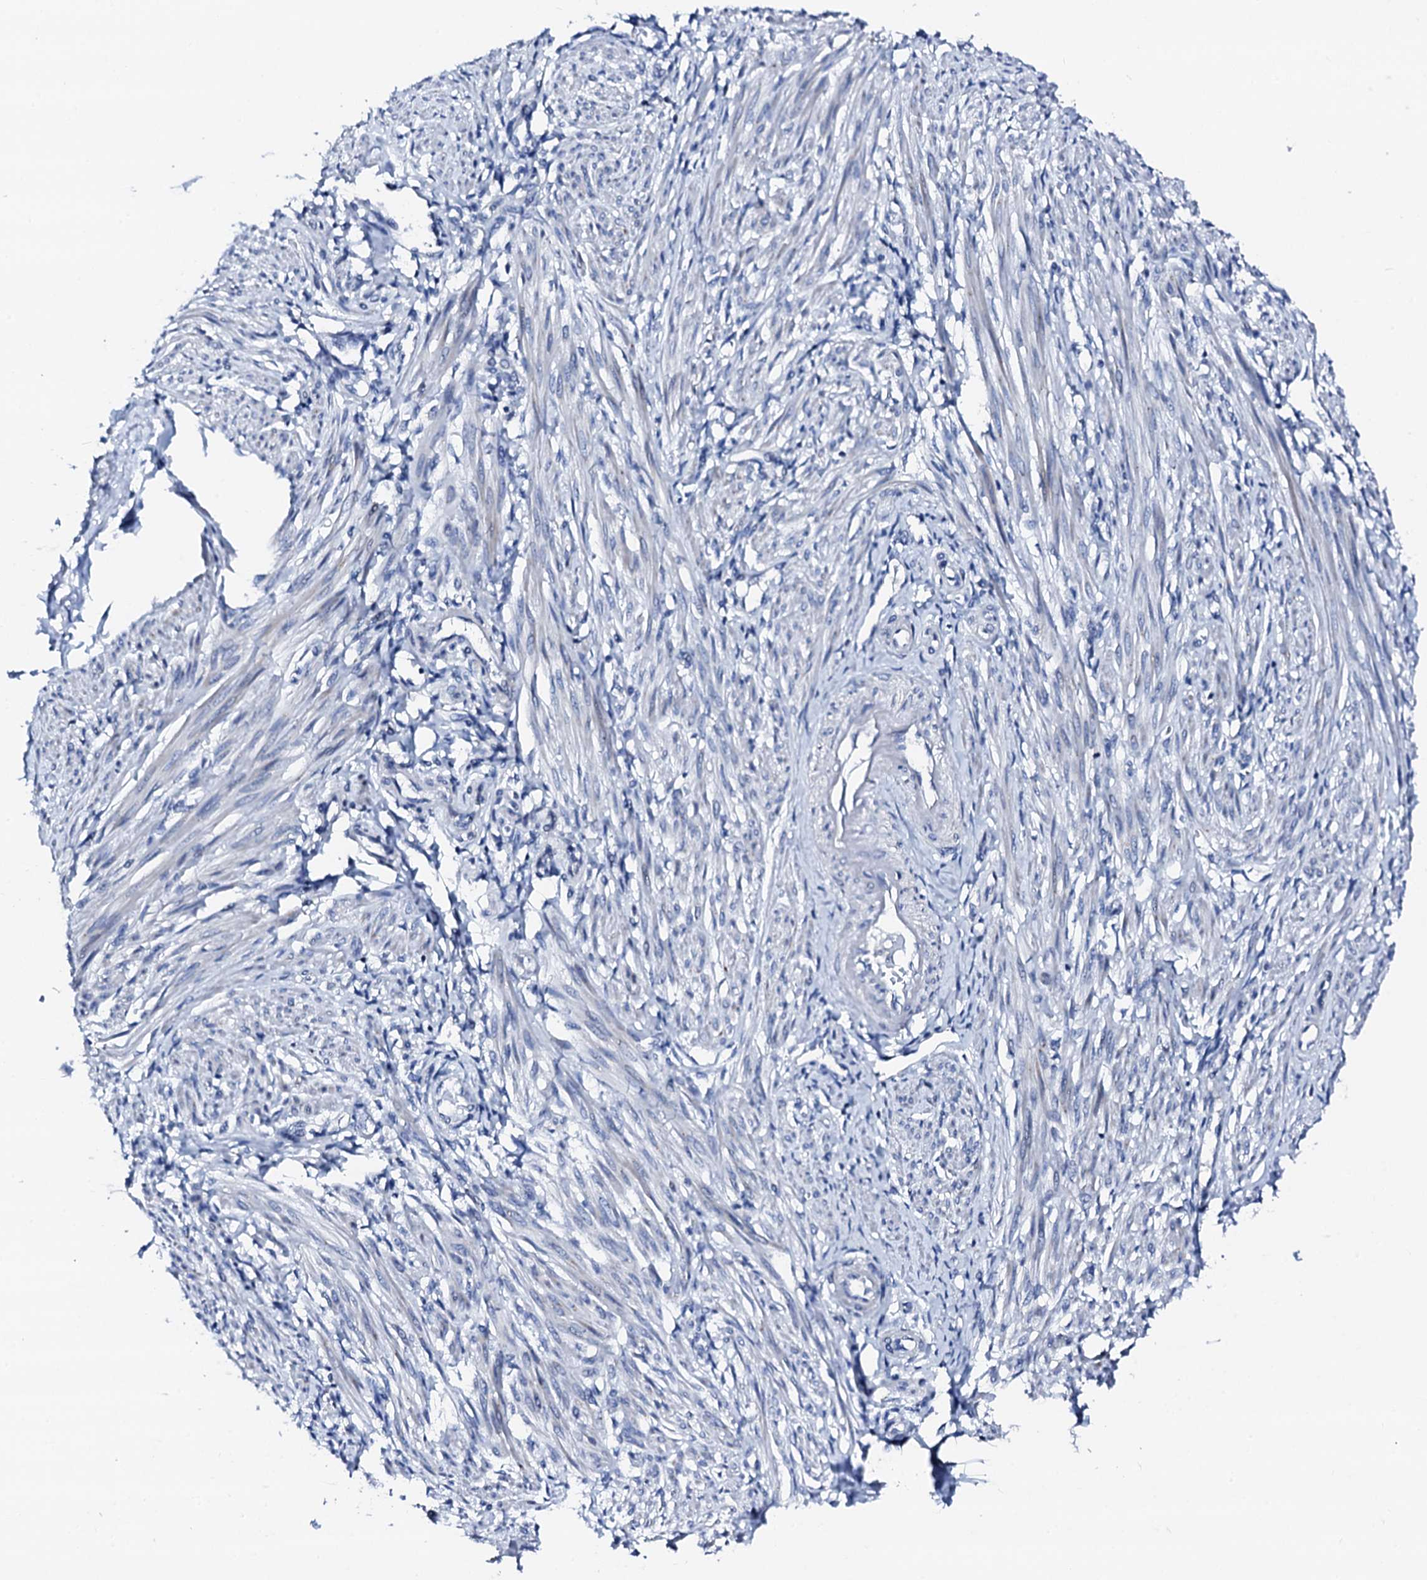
{"staining": {"intensity": "negative", "quantity": "none", "location": "none"}, "tissue": "smooth muscle", "cell_type": "Smooth muscle cells", "image_type": "normal", "snomed": [{"axis": "morphology", "description": "Normal tissue, NOS"}, {"axis": "topography", "description": "Smooth muscle"}], "caption": "Immunohistochemistry (IHC) image of normal smooth muscle: smooth muscle stained with DAB (3,3'-diaminobenzidine) exhibits no significant protein positivity in smooth muscle cells. (Brightfield microscopy of DAB immunohistochemistry (IHC) at high magnification).", "gene": "TRAFD1", "patient": {"sex": "female", "age": 39}}